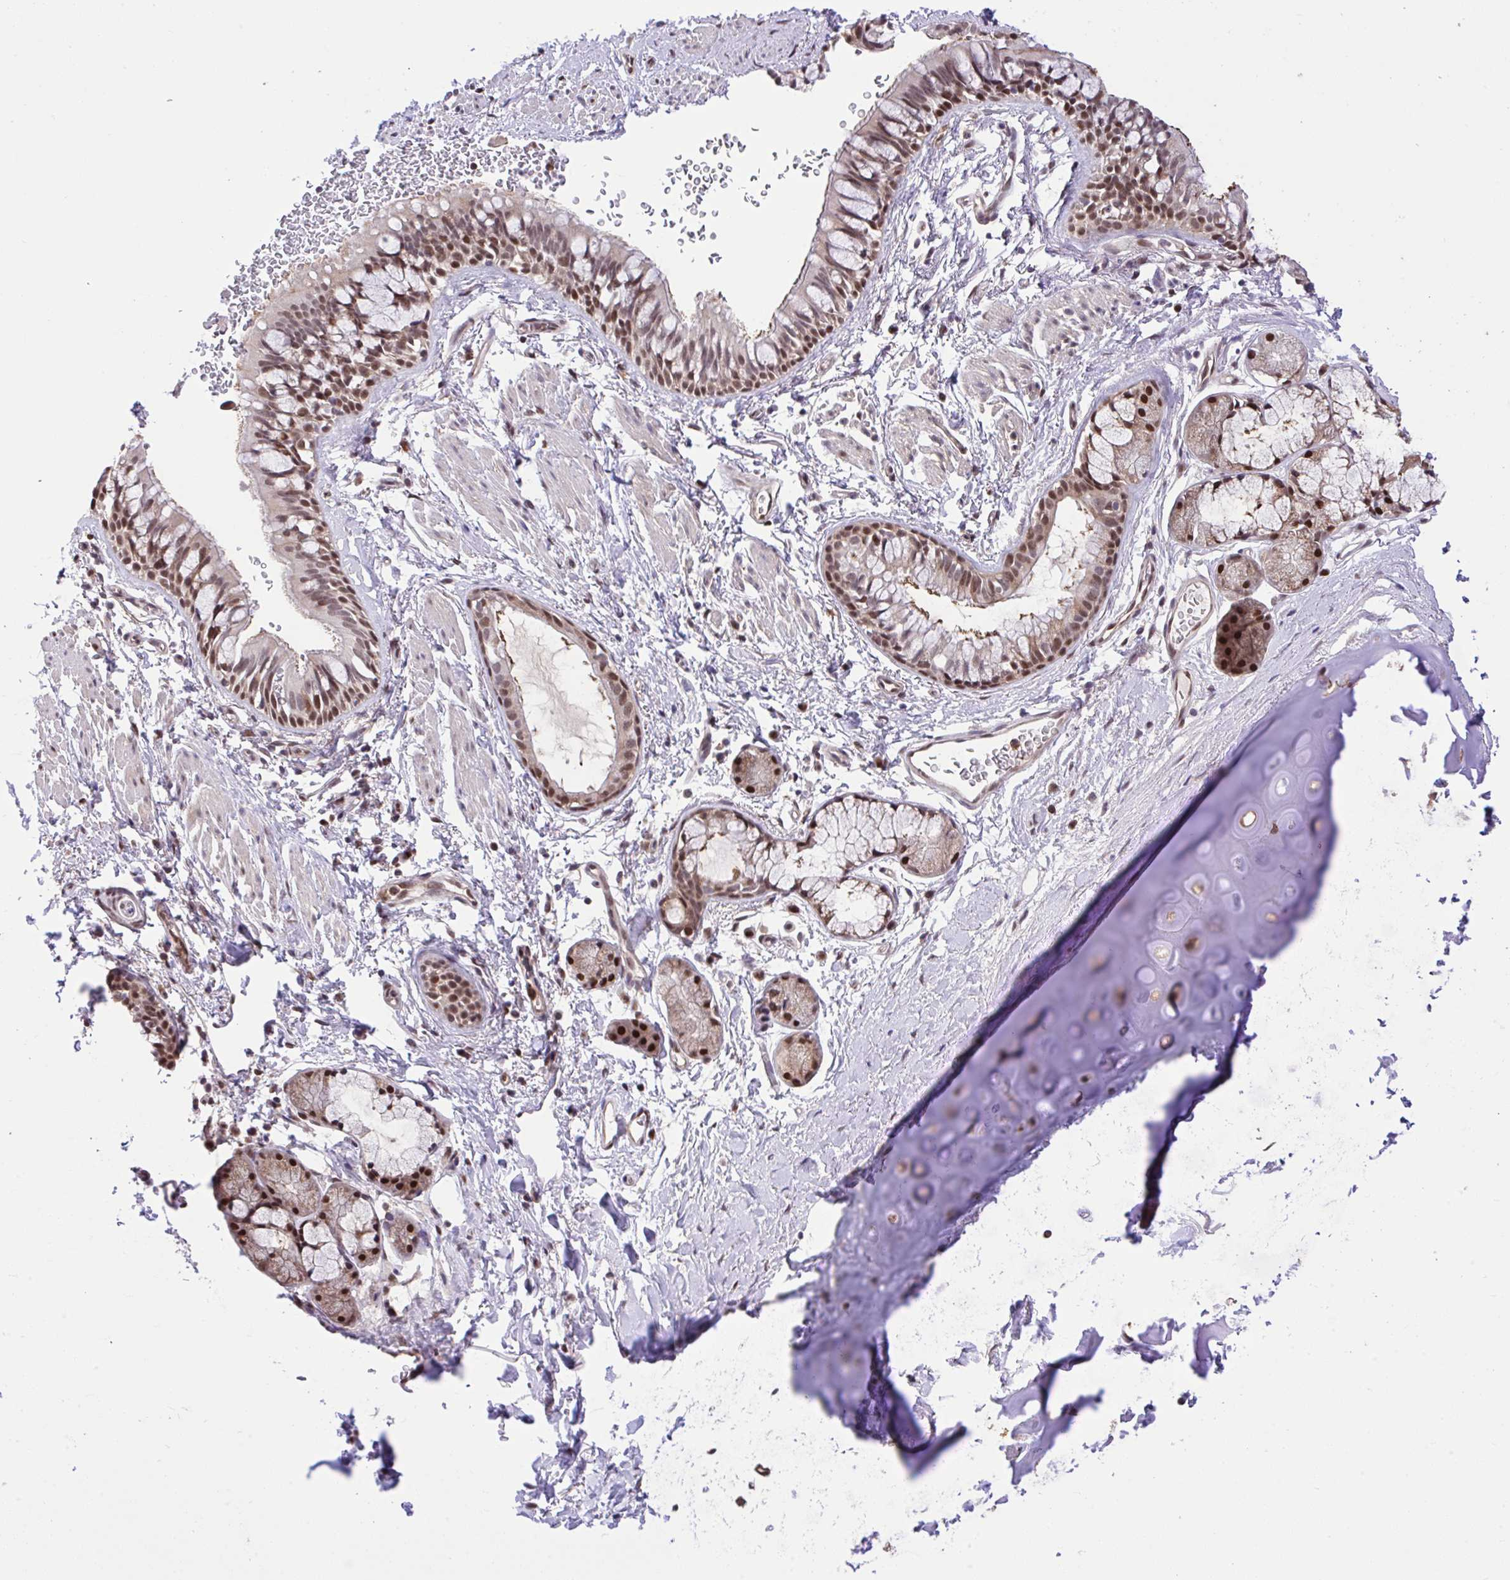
{"staining": {"intensity": "moderate", "quantity": ">75%", "location": "nuclear"}, "tissue": "bronchus", "cell_type": "Respiratory epithelial cells", "image_type": "normal", "snomed": [{"axis": "morphology", "description": "Normal tissue, NOS"}, {"axis": "topography", "description": "Lymph node"}, {"axis": "topography", "description": "Cartilage tissue"}, {"axis": "topography", "description": "Bronchus"}], "caption": "Respiratory epithelial cells show moderate nuclear staining in approximately >75% of cells in normal bronchus. (DAB (3,3'-diaminobenzidine) IHC, brown staining for protein, blue staining for nuclei).", "gene": "GLIS3", "patient": {"sex": "female", "age": 70}}